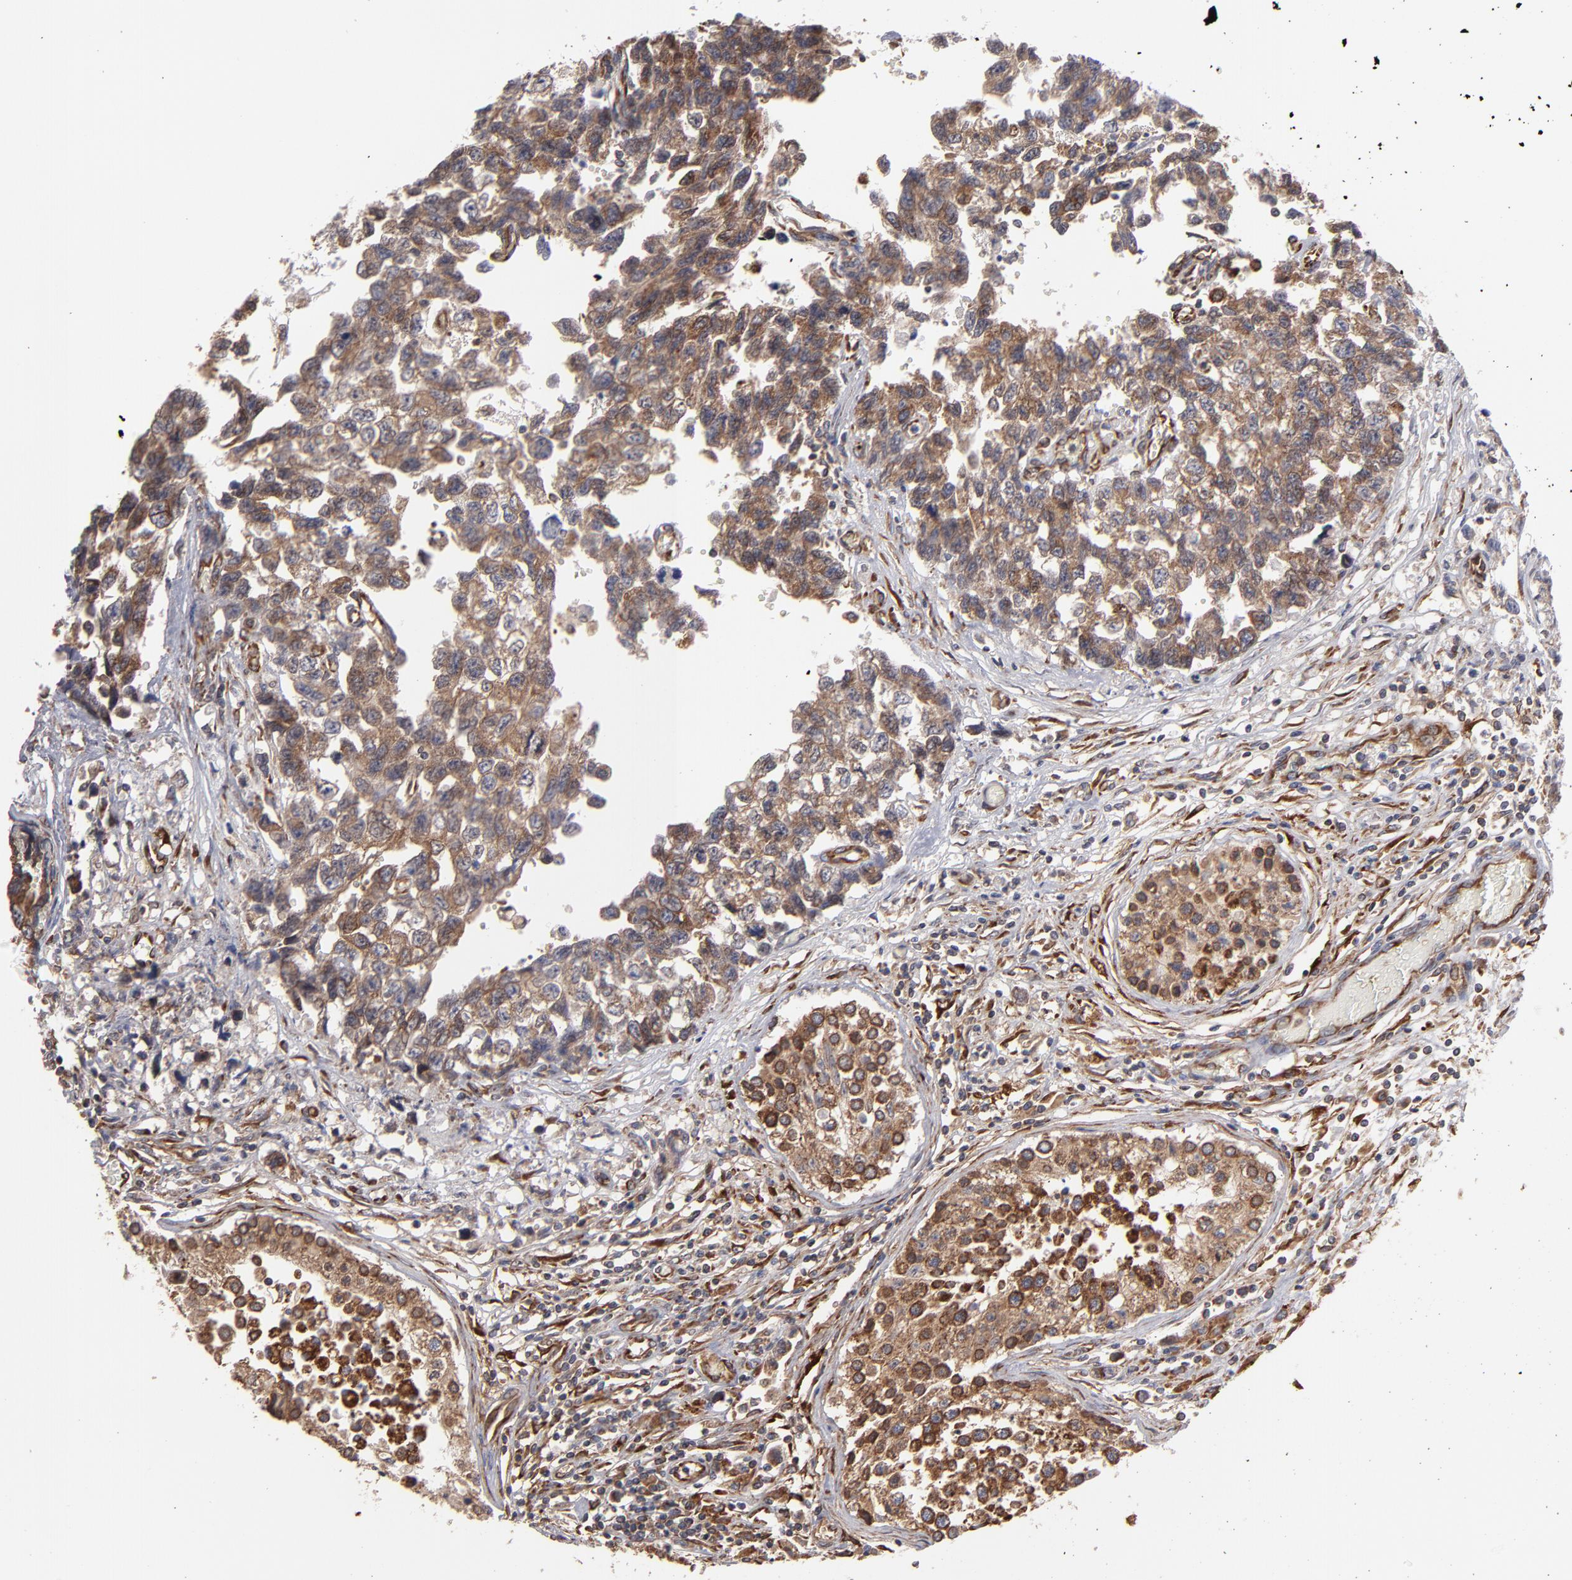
{"staining": {"intensity": "moderate", "quantity": ">75%", "location": "cytoplasmic/membranous"}, "tissue": "testis cancer", "cell_type": "Tumor cells", "image_type": "cancer", "snomed": [{"axis": "morphology", "description": "Carcinoma, Embryonal, NOS"}, {"axis": "topography", "description": "Testis"}], "caption": "Protein expression analysis of human testis cancer reveals moderate cytoplasmic/membranous expression in approximately >75% of tumor cells.", "gene": "KTN1", "patient": {"sex": "male", "age": 31}}